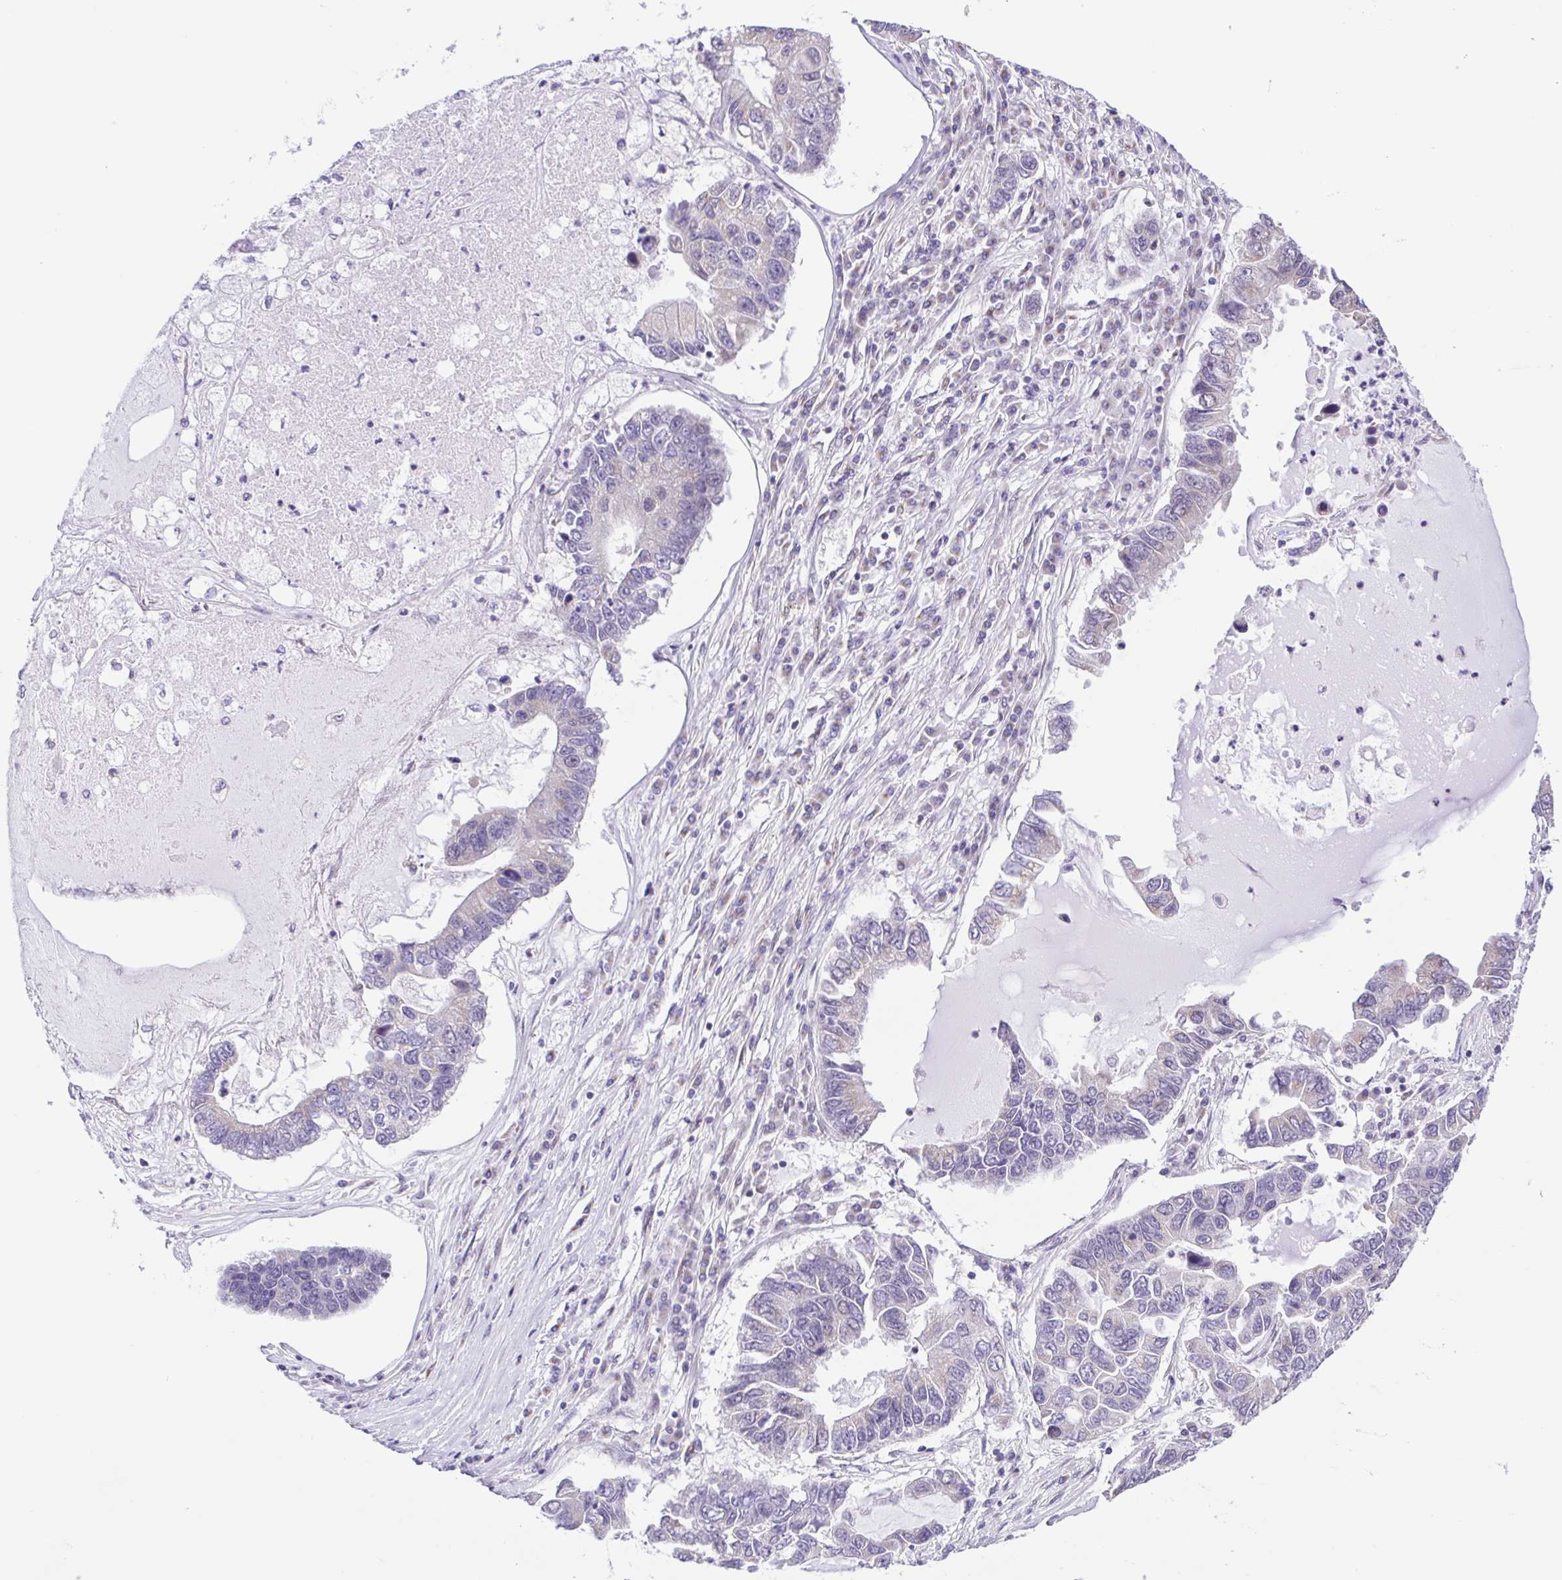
{"staining": {"intensity": "negative", "quantity": "none", "location": "none"}, "tissue": "lung cancer", "cell_type": "Tumor cells", "image_type": "cancer", "snomed": [{"axis": "morphology", "description": "Adenocarcinoma, NOS"}, {"axis": "topography", "description": "Bronchus"}, {"axis": "topography", "description": "Lung"}], "caption": "The image displays no significant staining in tumor cells of lung cancer (adenocarcinoma).", "gene": "TGM3", "patient": {"sex": "female", "age": 51}}